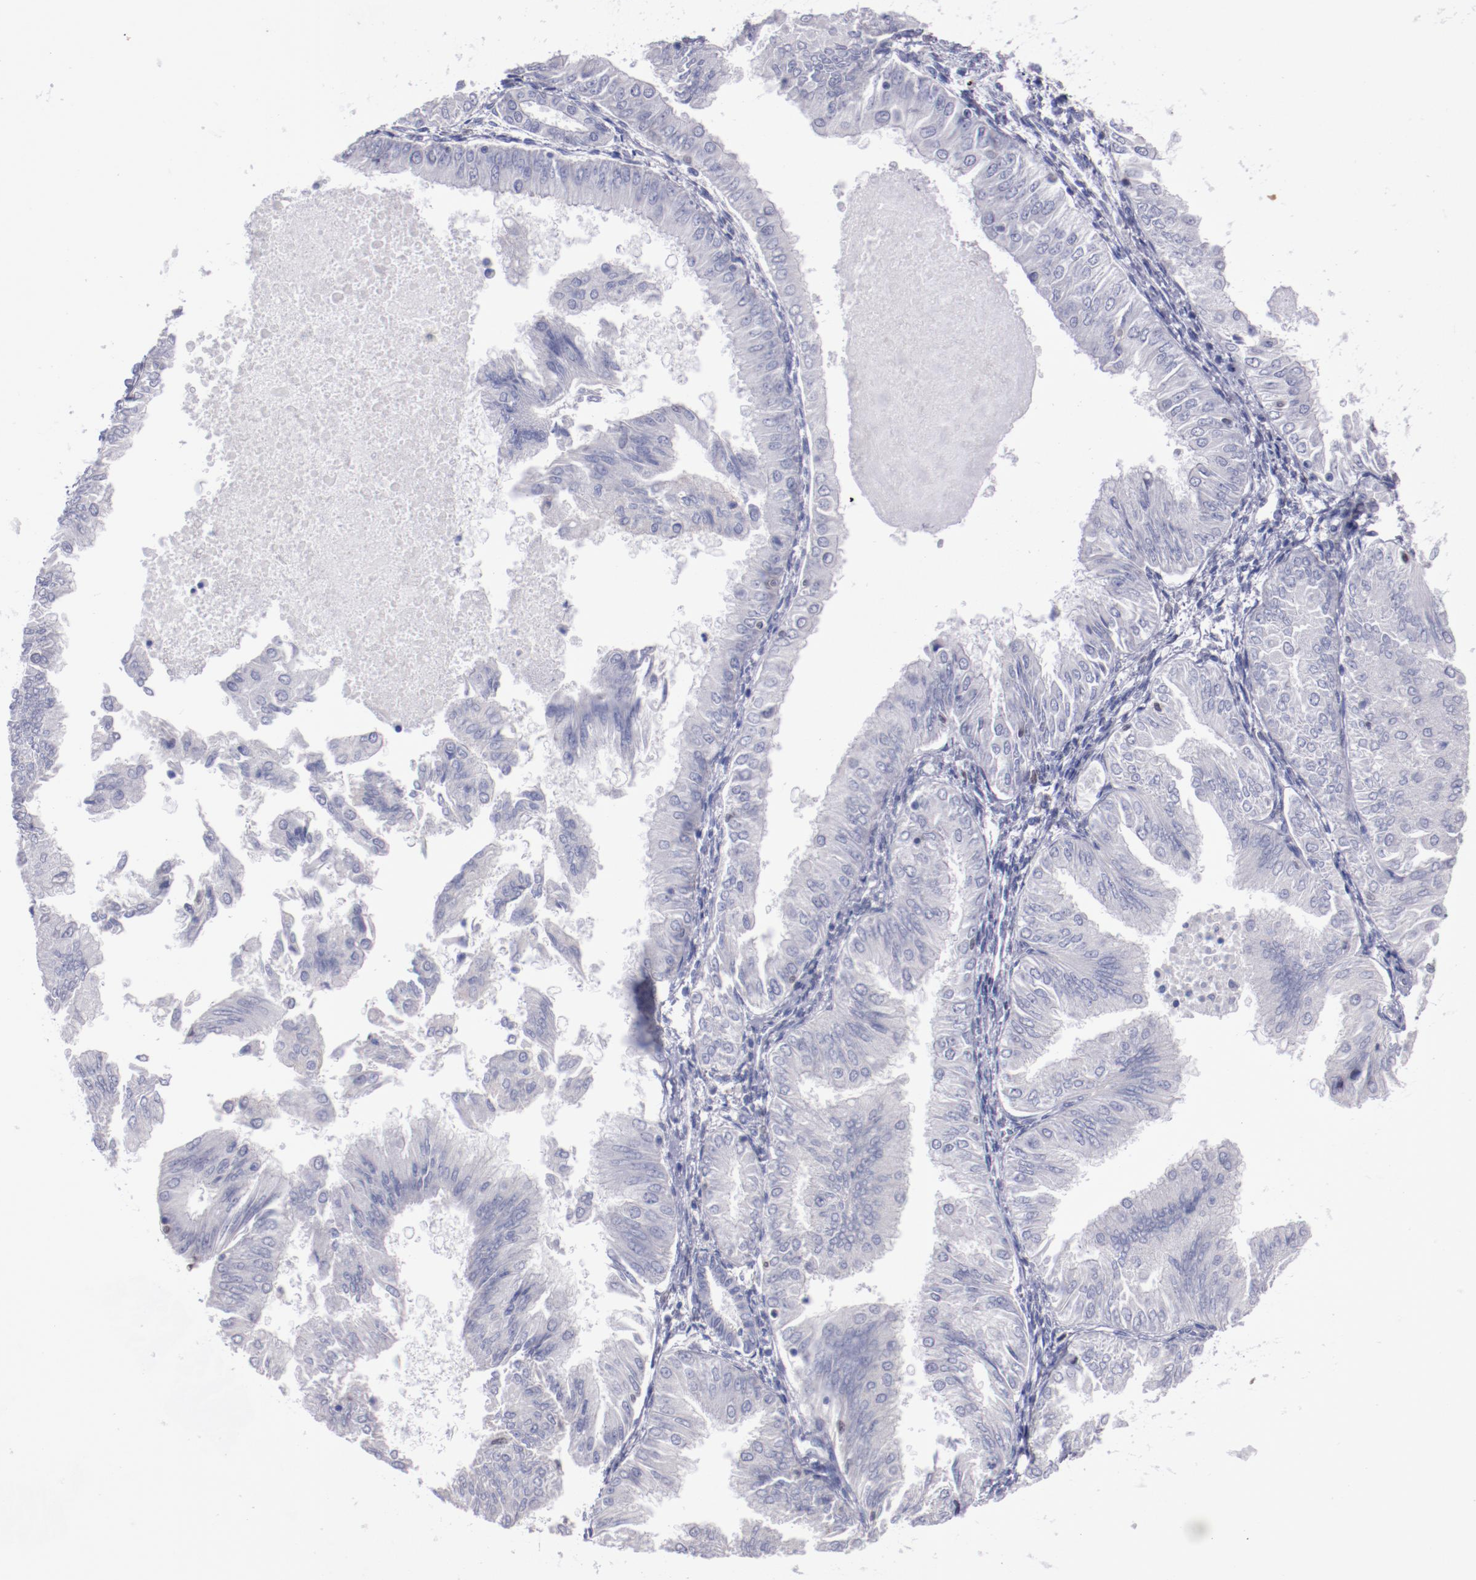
{"staining": {"intensity": "negative", "quantity": "none", "location": "none"}, "tissue": "endometrial cancer", "cell_type": "Tumor cells", "image_type": "cancer", "snomed": [{"axis": "morphology", "description": "Adenocarcinoma, NOS"}, {"axis": "topography", "description": "Endometrium"}], "caption": "Protein analysis of endometrial cancer demonstrates no significant positivity in tumor cells. Nuclei are stained in blue.", "gene": "IRF8", "patient": {"sex": "female", "age": 53}}